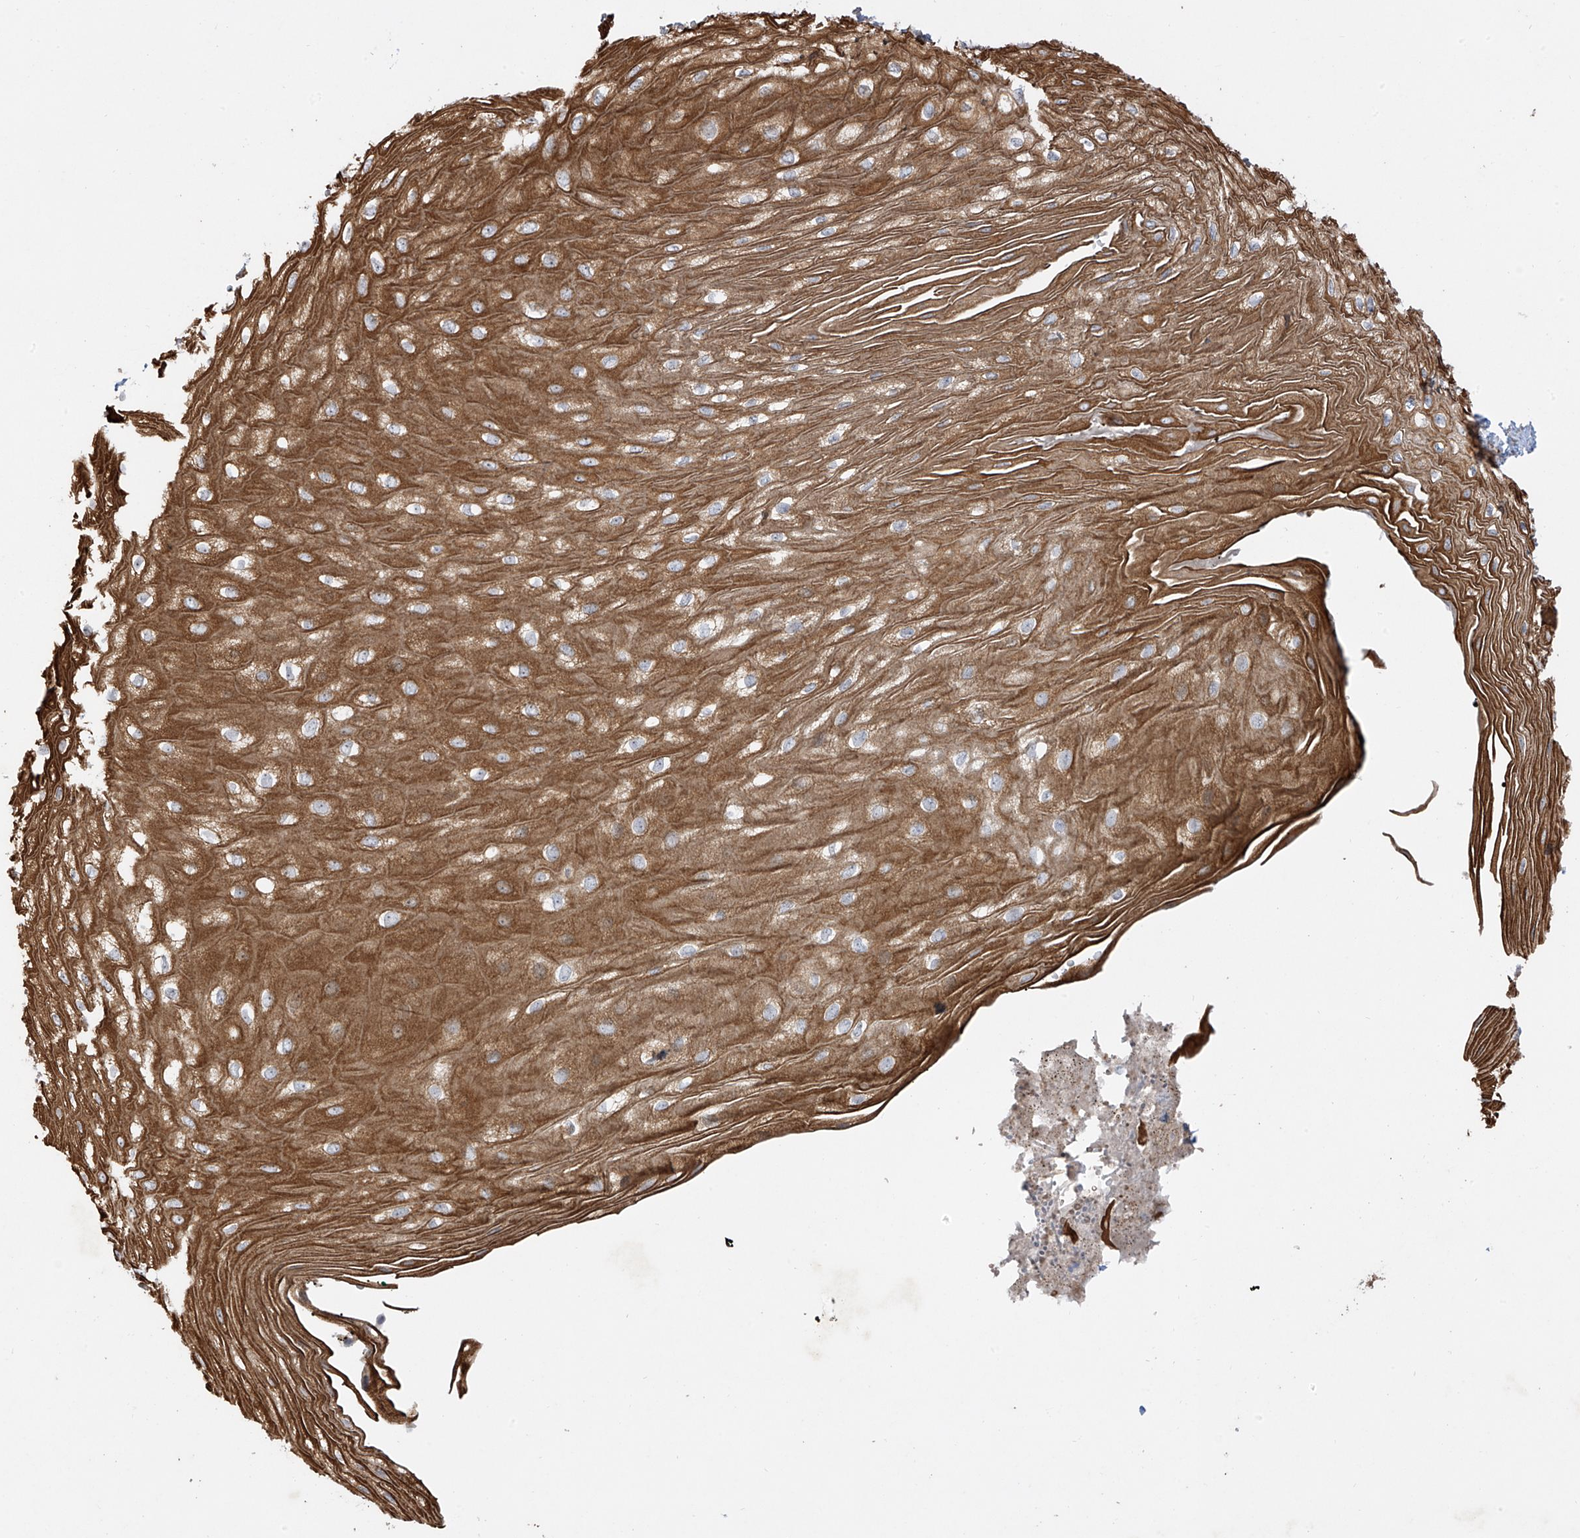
{"staining": {"intensity": "moderate", "quantity": ">75%", "location": "cytoplasmic/membranous"}, "tissue": "esophagus", "cell_type": "Squamous epithelial cells", "image_type": "normal", "snomed": [{"axis": "morphology", "description": "Normal tissue, NOS"}, {"axis": "topography", "description": "Esophagus"}], "caption": "DAB (3,3'-diaminobenzidine) immunohistochemical staining of benign human esophagus demonstrates moderate cytoplasmic/membranous protein positivity in approximately >75% of squamous epithelial cells. (brown staining indicates protein expression, while blue staining denotes nuclei).", "gene": "DCDC2", "patient": {"sex": "male", "age": 60}}